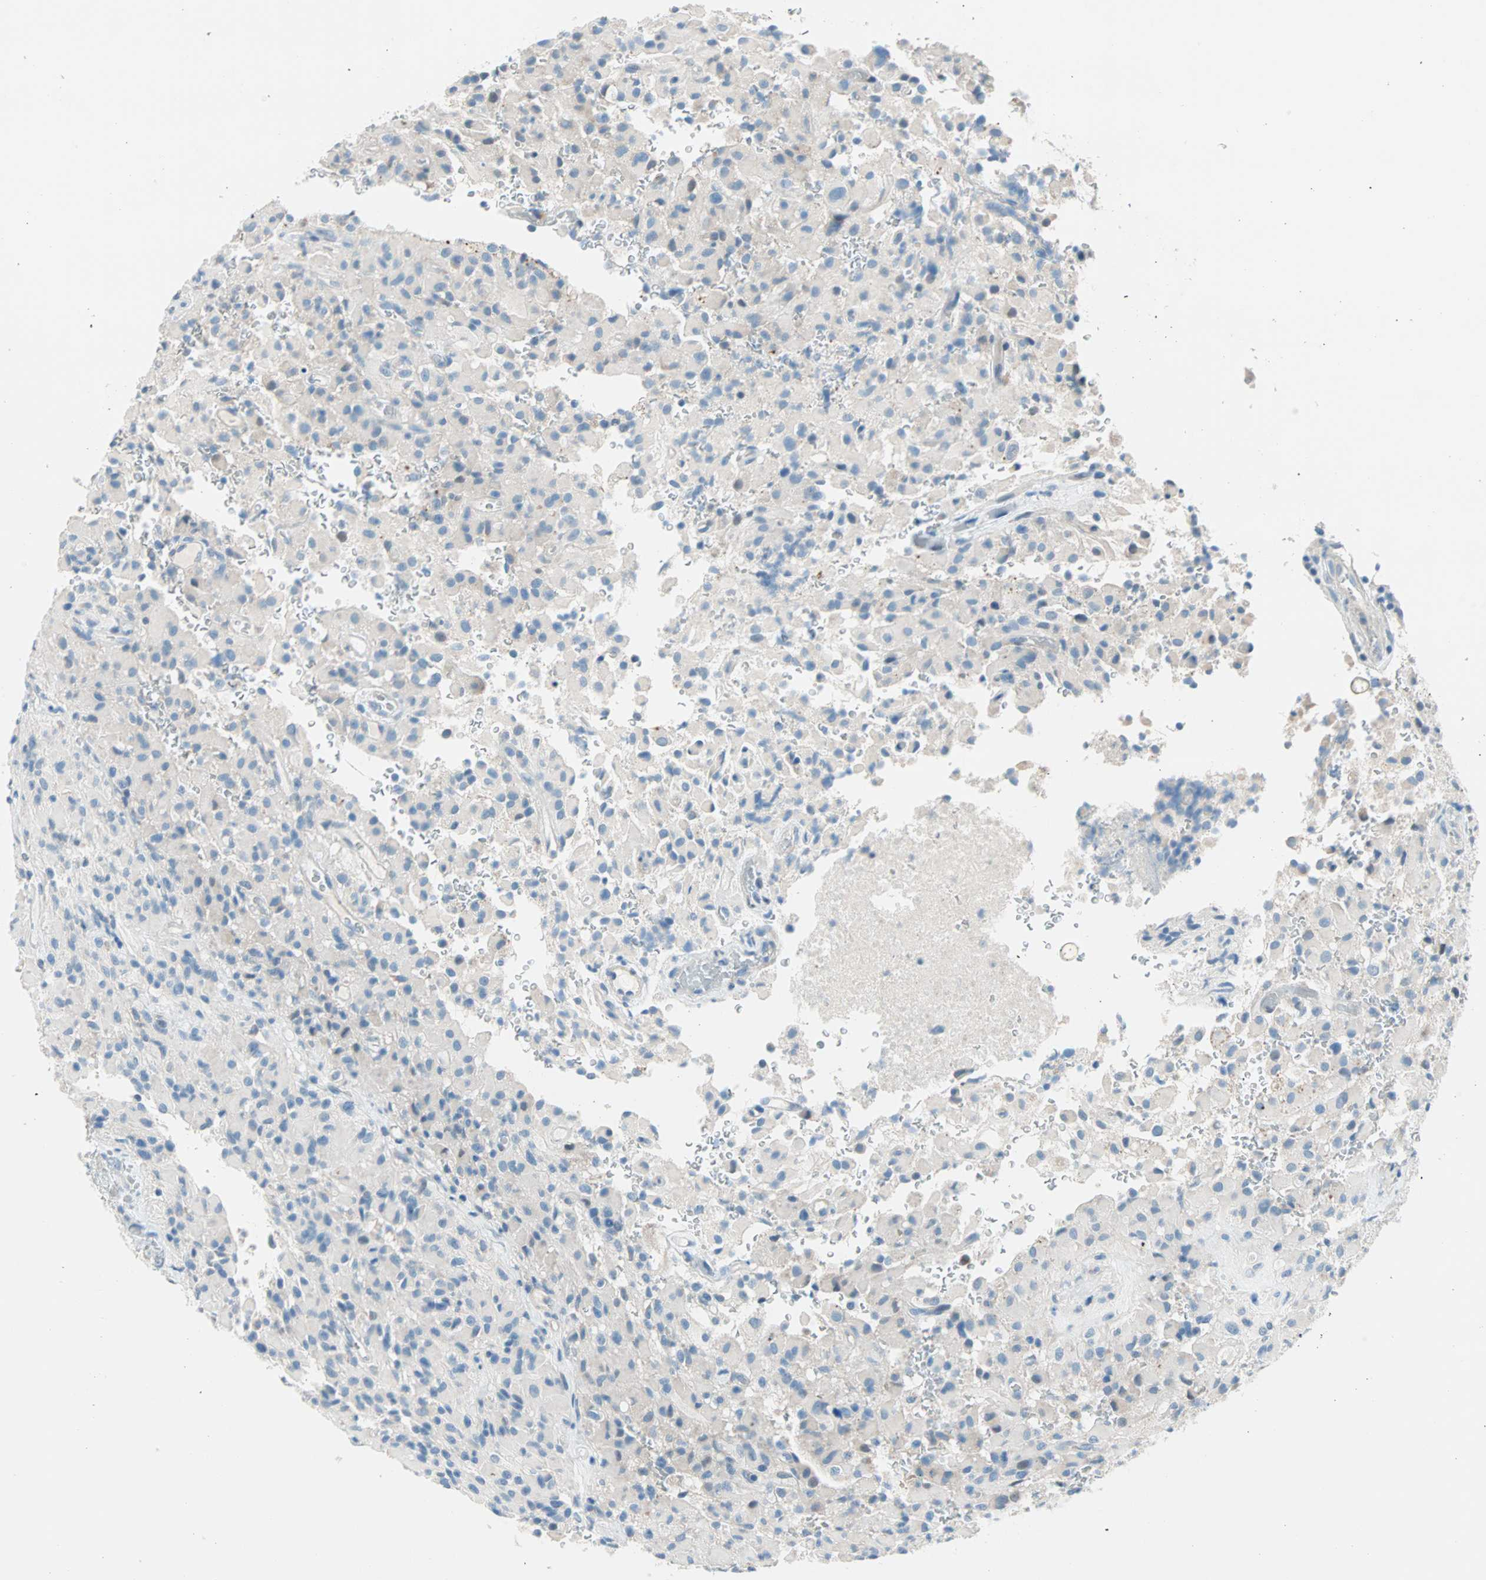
{"staining": {"intensity": "negative", "quantity": "none", "location": "none"}, "tissue": "glioma", "cell_type": "Tumor cells", "image_type": "cancer", "snomed": [{"axis": "morphology", "description": "Glioma, malignant, High grade"}, {"axis": "topography", "description": "Brain"}], "caption": "Immunohistochemical staining of human glioma displays no significant staining in tumor cells.", "gene": "TMEM163", "patient": {"sex": "male", "age": 71}}